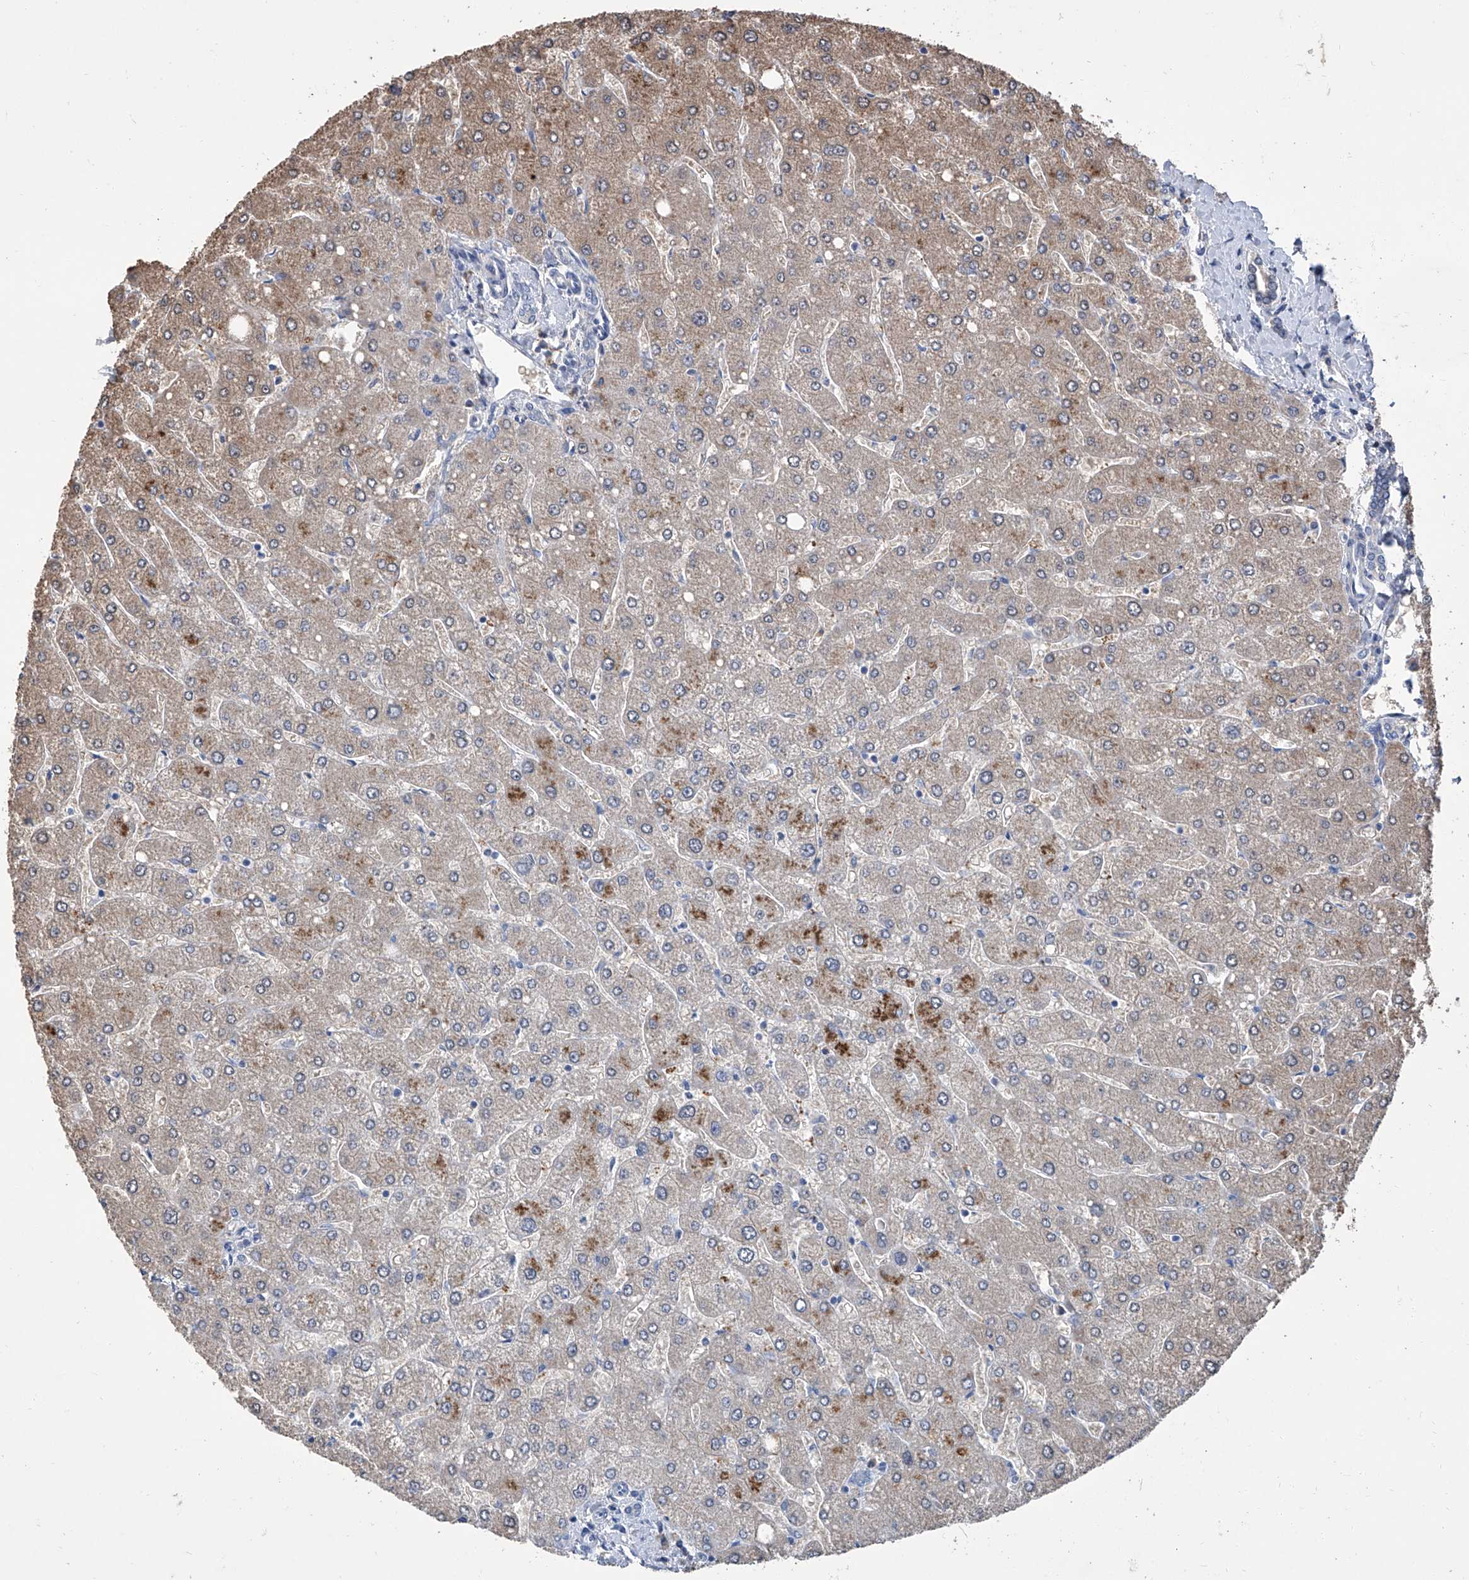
{"staining": {"intensity": "negative", "quantity": "none", "location": "none"}, "tissue": "liver", "cell_type": "Cholangiocytes", "image_type": "normal", "snomed": [{"axis": "morphology", "description": "Normal tissue, NOS"}, {"axis": "topography", "description": "Liver"}], "caption": "This histopathology image is of normal liver stained with immunohistochemistry (IHC) to label a protein in brown with the nuclei are counter-stained blue. There is no staining in cholangiocytes. Nuclei are stained in blue.", "gene": "GPT", "patient": {"sex": "male", "age": 55}}